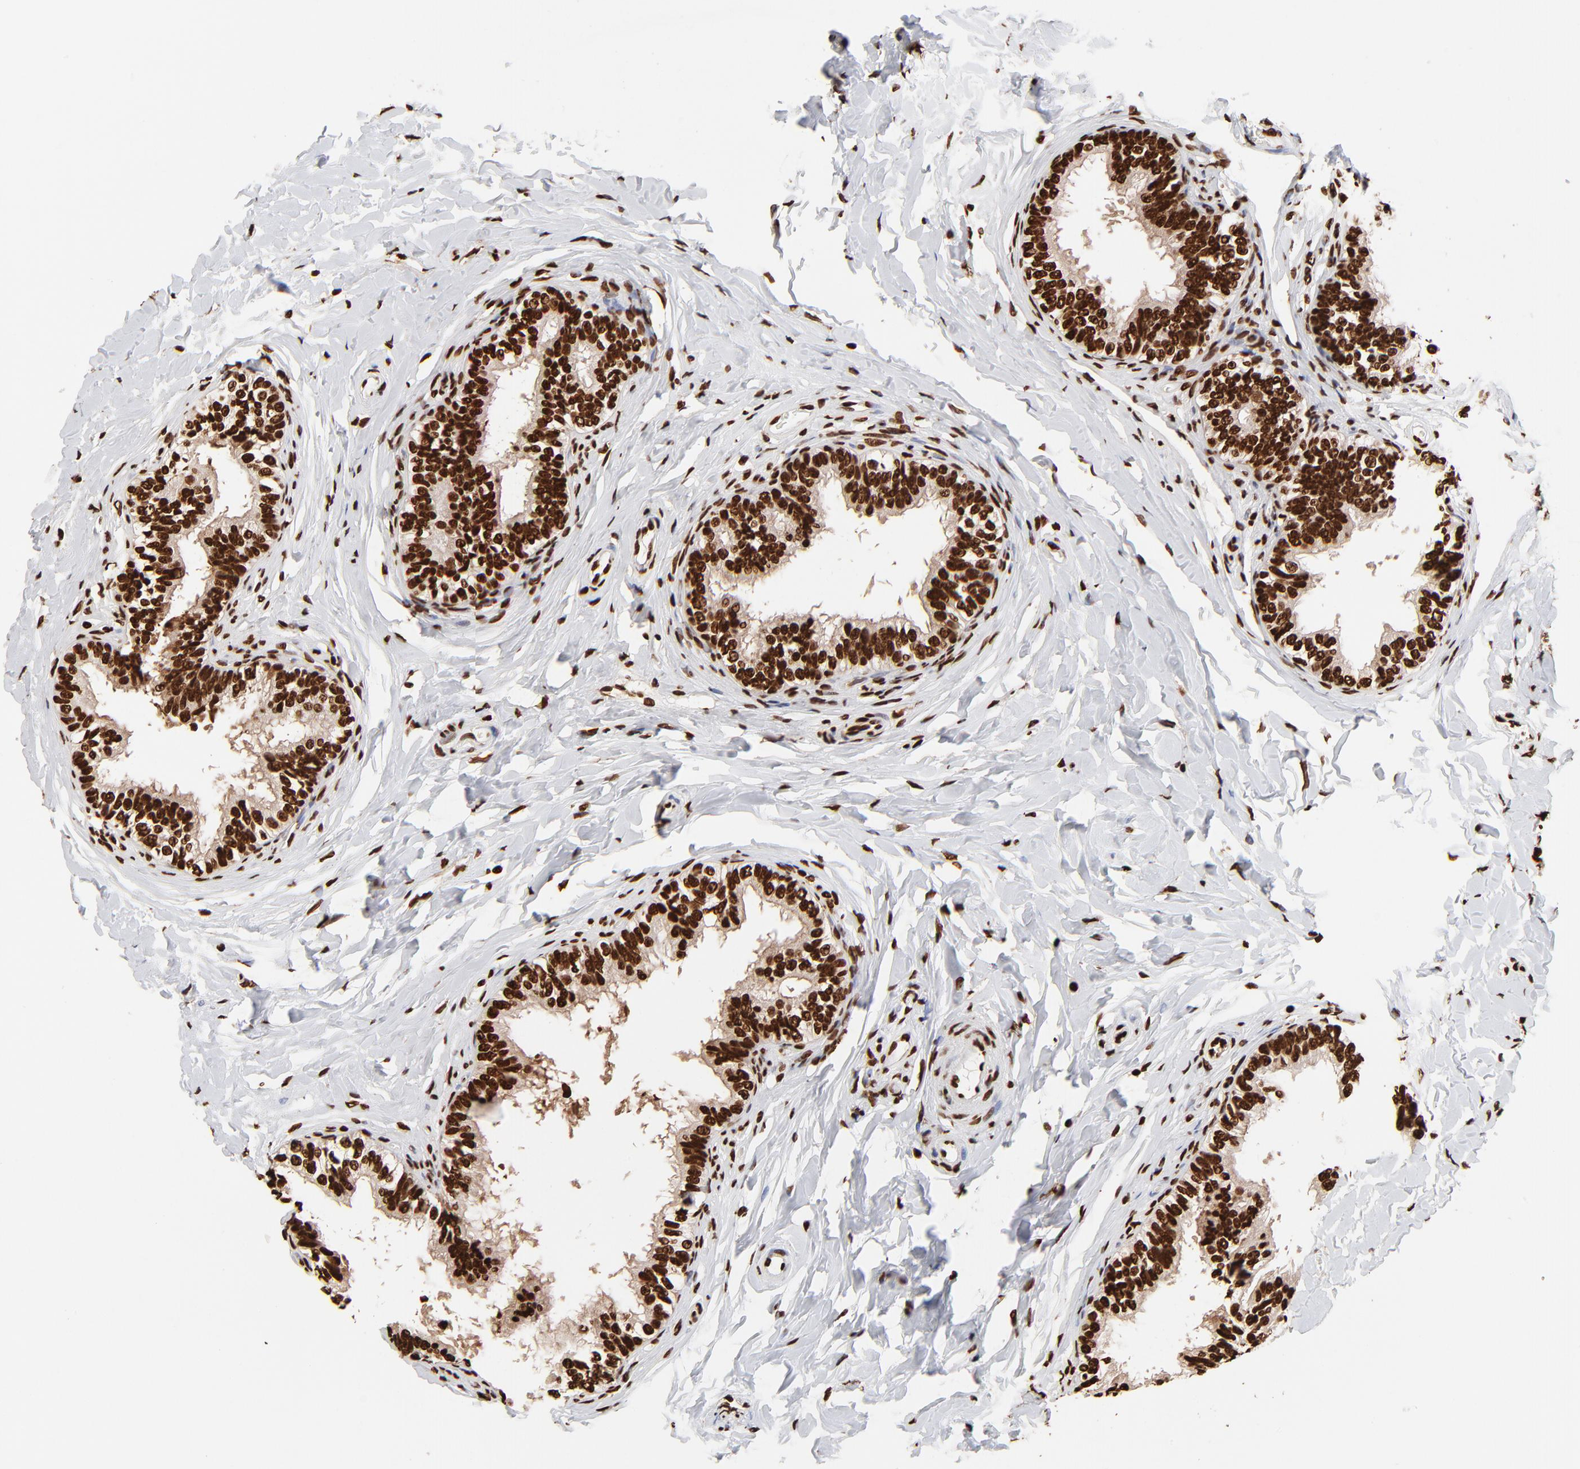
{"staining": {"intensity": "strong", "quantity": ">75%", "location": "nuclear"}, "tissue": "epididymis", "cell_type": "Glandular cells", "image_type": "normal", "snomed": [{"axis": "morphology", "description": "Normal tissue, NOS"}, {"axis": "topography", "description": "Epididymis"}], "caption": "Strong nuclear expression for a protein is seen in approximately >75% of glandular cells of unremarkable epididymis using immunohistochemistry (IHC).", "gene": "ZNF544", "patient": {"sex": "male", "age": 26}}